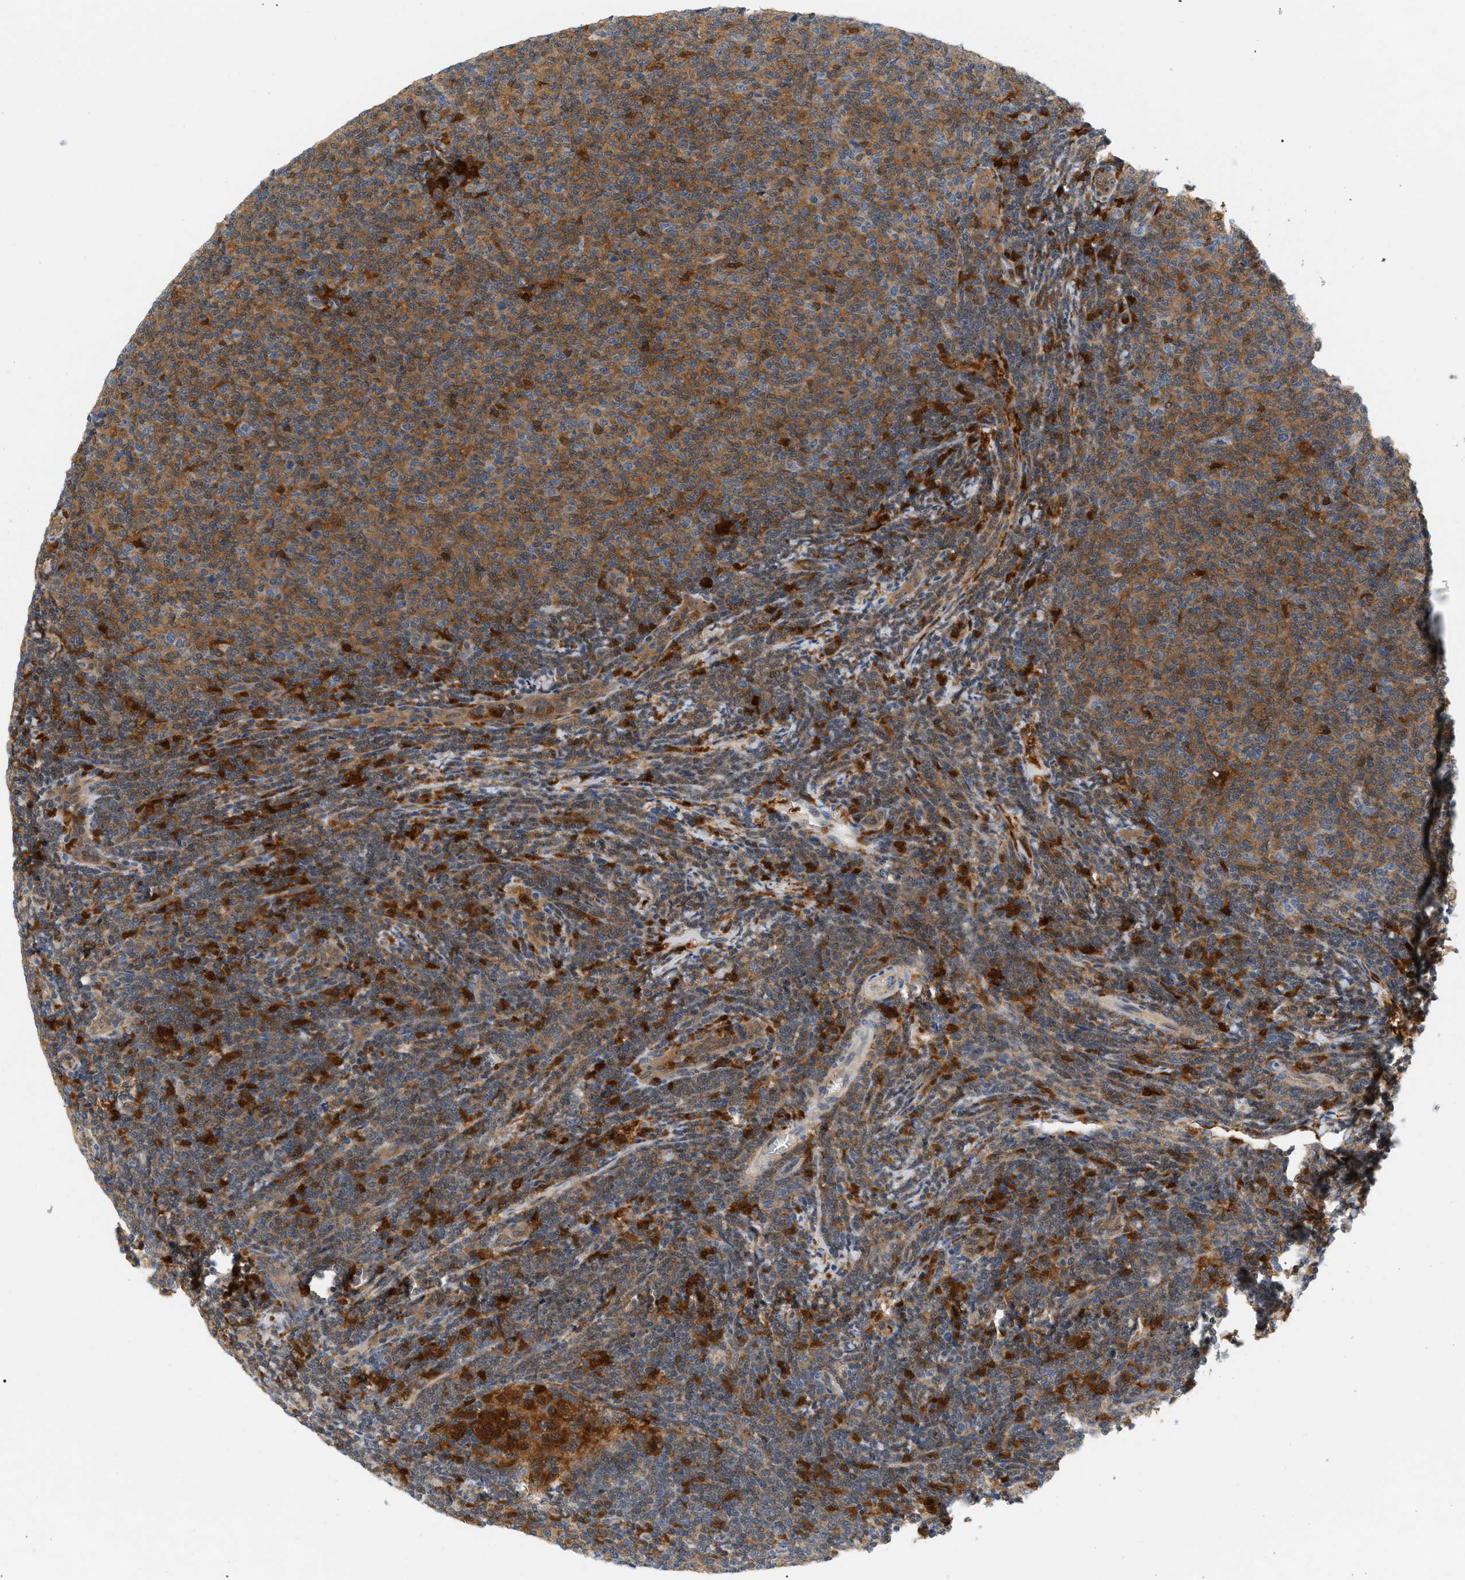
{"staining": {"intensity": "moderate", "quantity": ">75%", "location": "cytoplasmic/membranous"}, "tissue": "lymphoma", "cell_type": "Tumor cells", "image_type": "cancer", "snomed": [{"axis": "morphology", "description": "Malignant lymphoma, non-Hodgkin's type, Low grade"}, {"axis": "topography", "description": "Lymph node"}], "caption": "A histopathology image of human lymphoma stained for a protein displays moderate cytoplasmic/membranous brown staining in tumor cells. The protein is stained brown, and the nuclei are stained in blue (DAB IHC with brightfield microscopy, high magnification).", "gene": "PYCARD", "patient": {"sex": "male", "age": 66}}